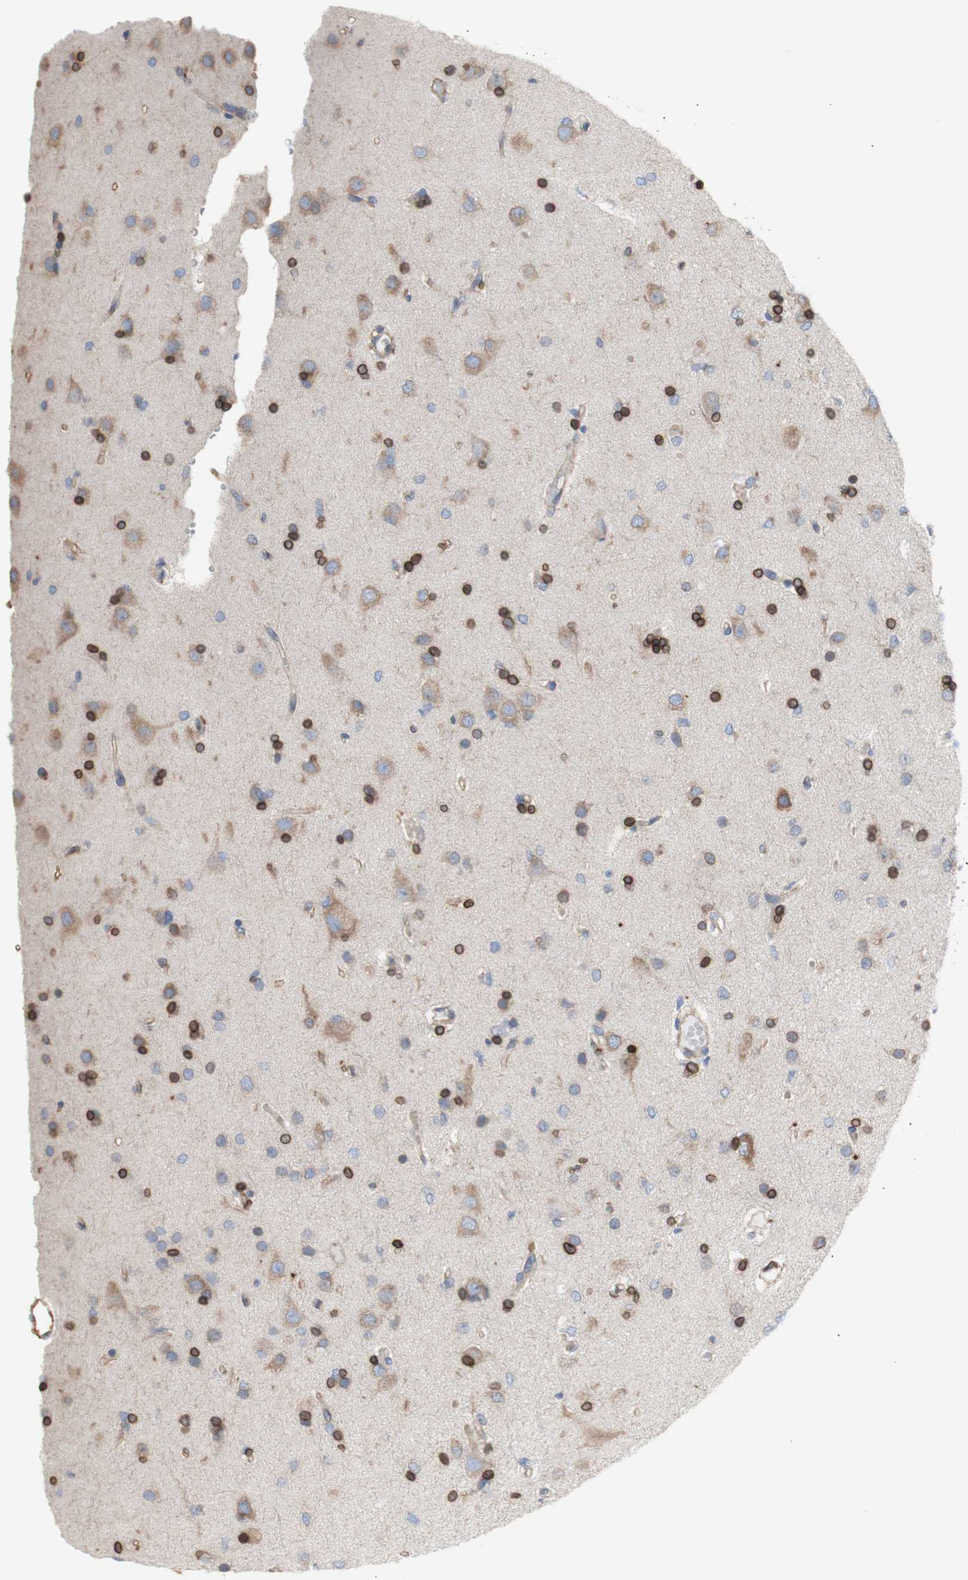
{"staining": {"intensity": "moderate", "quantity": ">75%", "location": "cytoplasmic/membranous,nuclear"}, "tissue": "glioma", "cell_type": "Tumor cells", "image_type": "cancer", "snomed": [{"axis": "morphology", "description": "Glioma, malignant, High grade"}, {"axis": "topography", "description": "Brain"}], "caption": "Immunohistochemical staining of human malignant high-grade glioma displays medium levels of moderate cytoplasmic/membranous and nuclear protein positivity in approximately >75% of tumor cells.", "gene": "ERLIN1", "patient": {"sex": "female", "age": 59}}